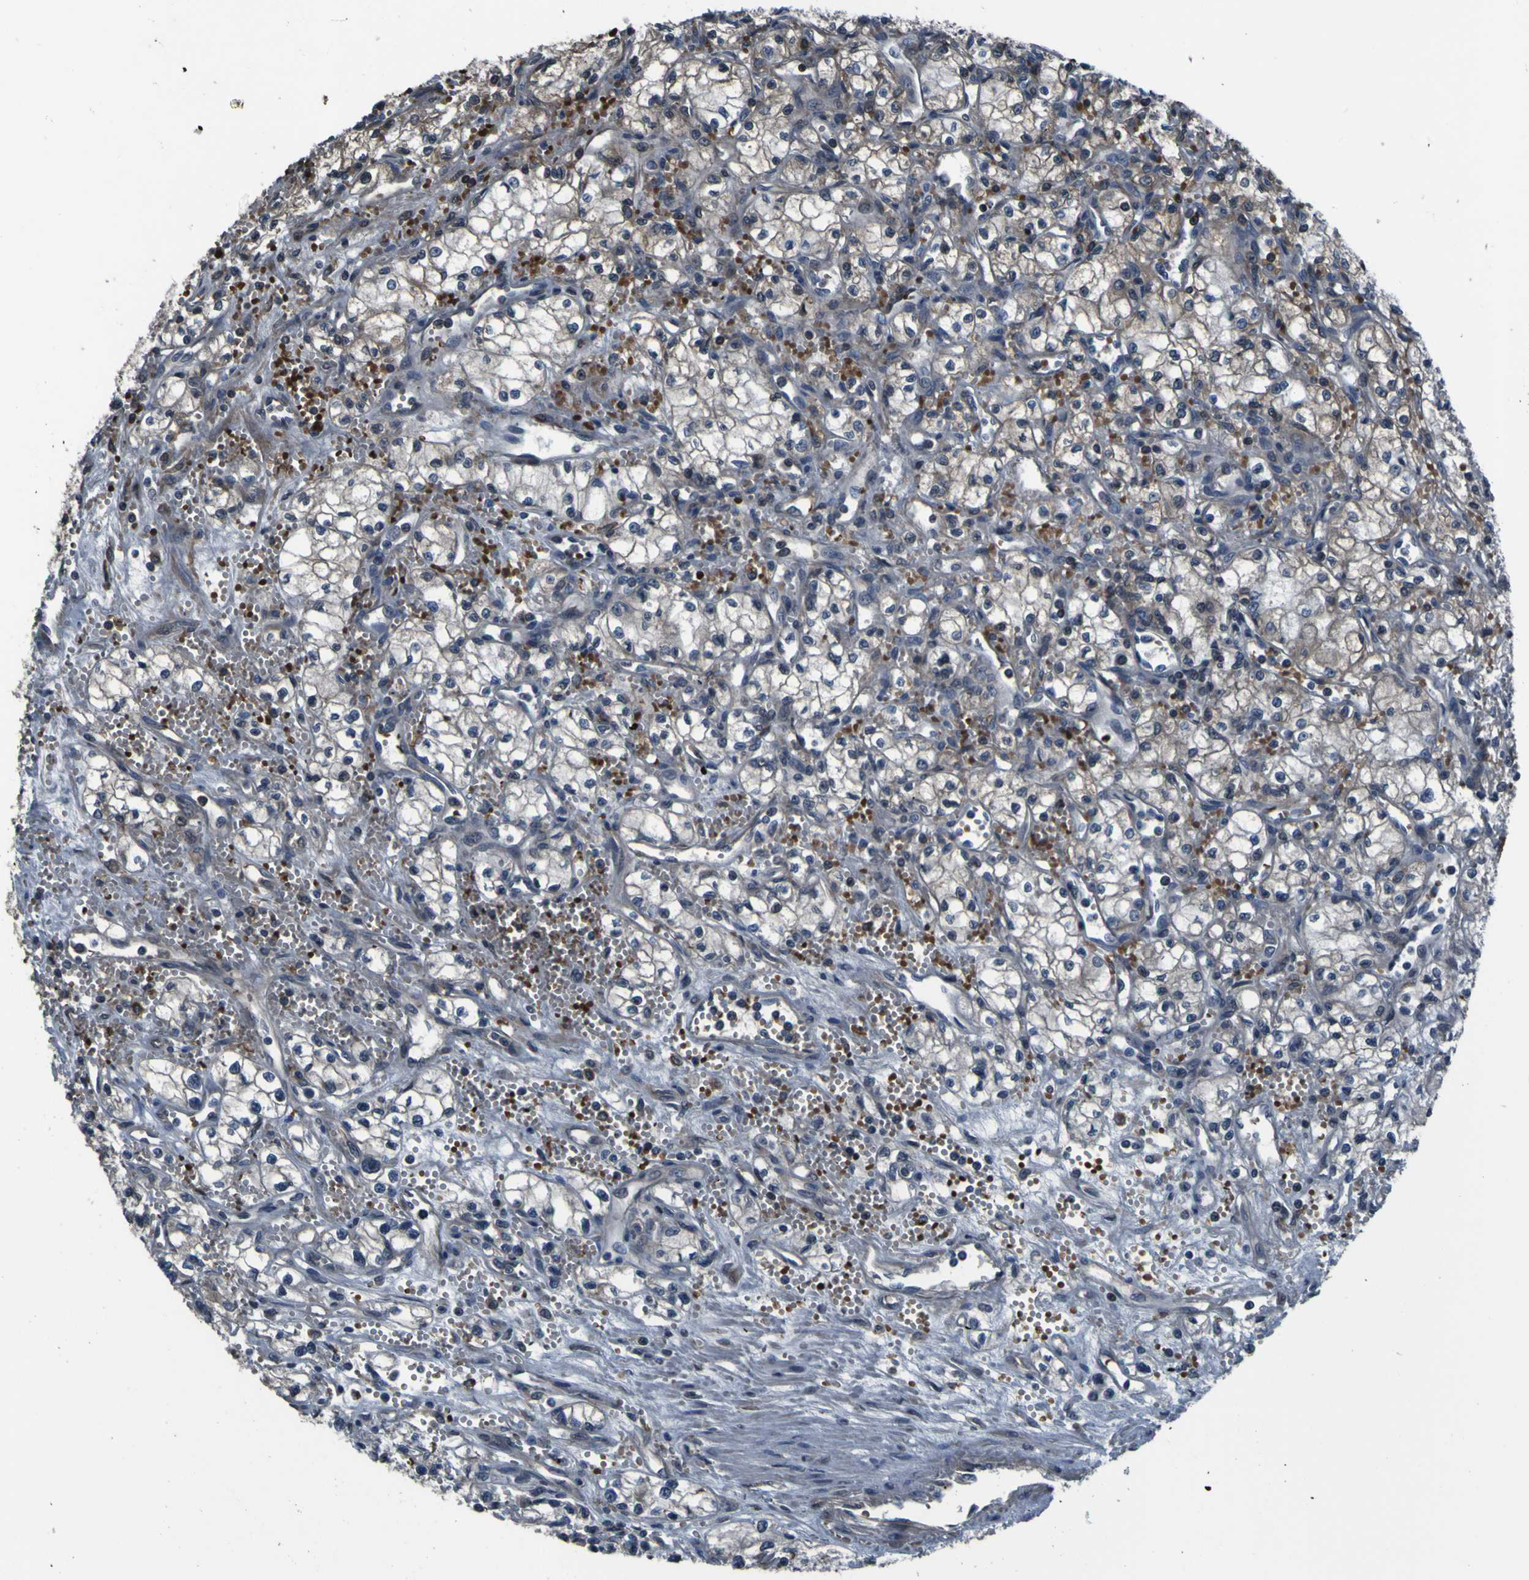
{"staining": {"intensity": "weak", "quantity": "<25%", "location": "cytoplasmic/membranous"}, "tissue": "renal cancer", "cell_type": "Tumor cells", "image_type": "cancer", "snomed": [{"axis": "morphology", "description": "Normal tissue, NOS"}, {"axis": "morphology", "description": "Adenocarcinoma, NOS"}, {"axis": "topography", "description": "Kidney"}], "caption": "This is an immunohistochemistry (IHC) photomicrograph of human renal cancer (adenocarcinoma). There is no expression in tumor cells.", "gene": "GRAMD1A", "patient": {"sex": "male", "age": 59}}